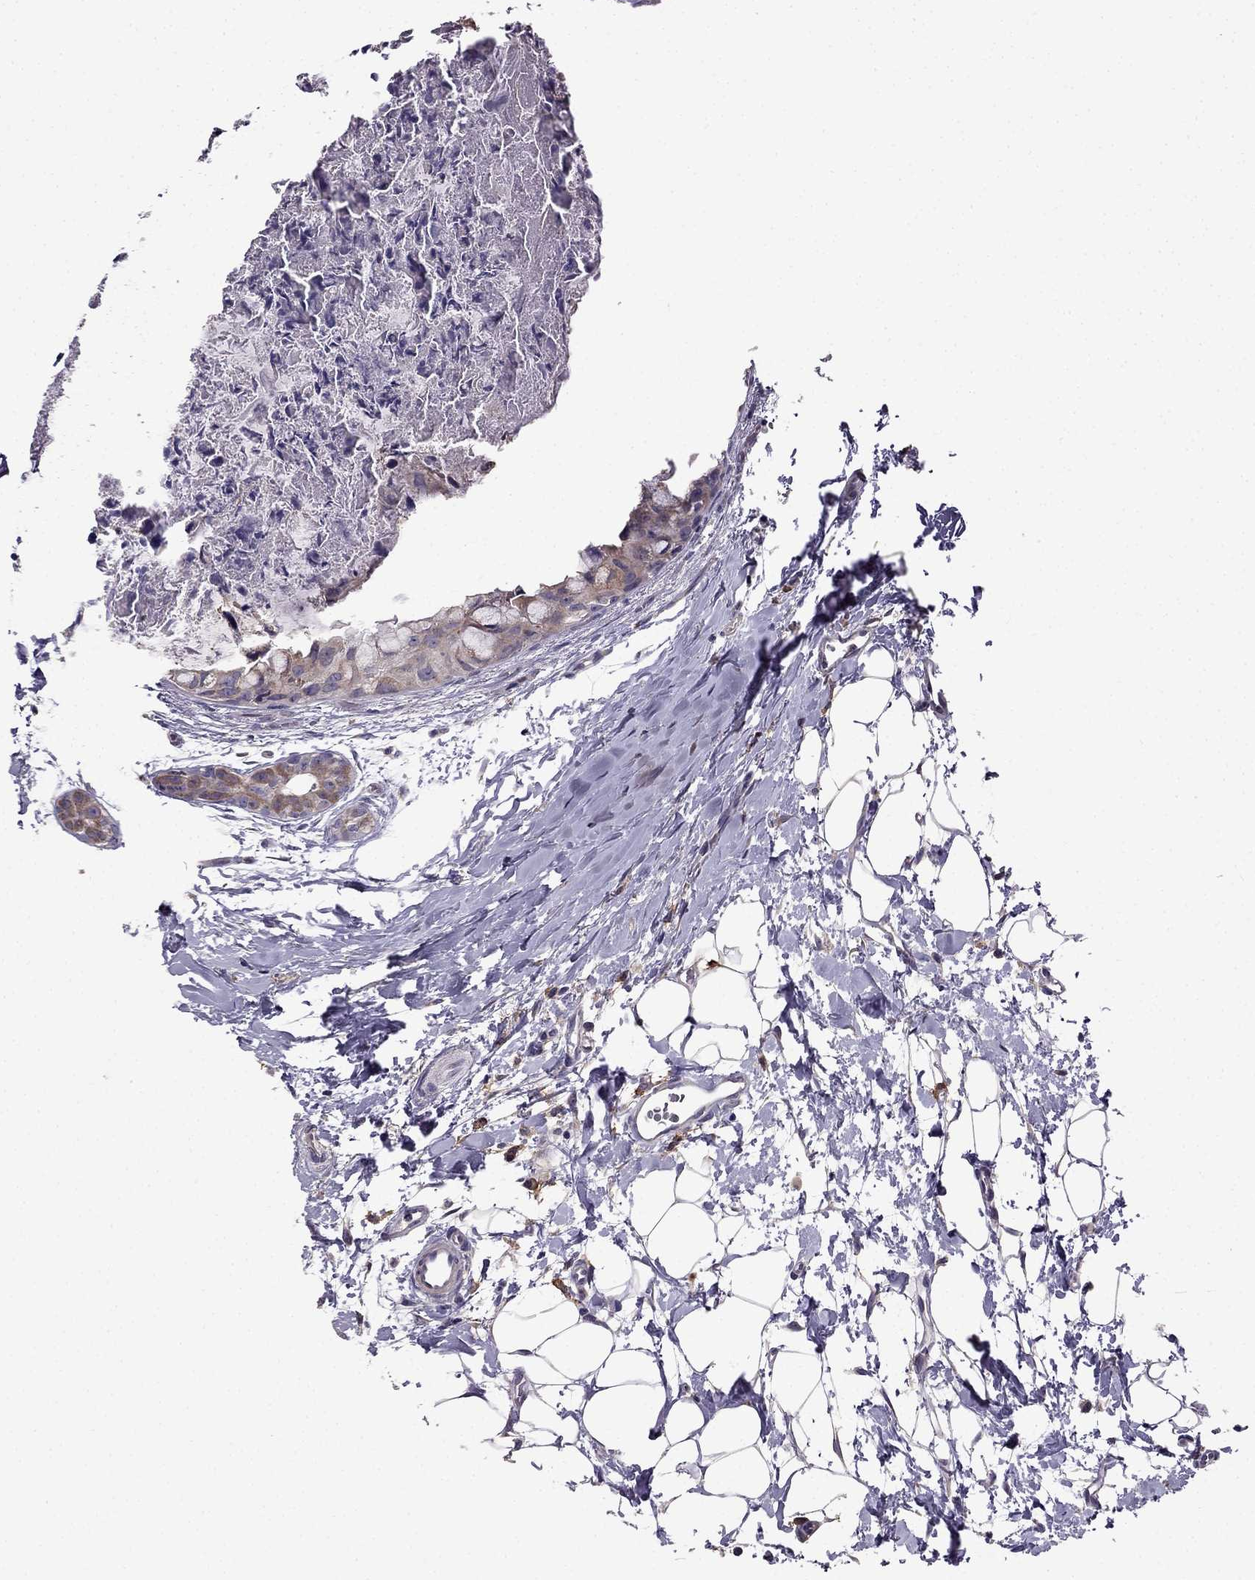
{"staining": {"intensity": "weak", "quantity": "<25%", "location": "cytoplasmic/membranous"}, "tissue": "breast cancer", "cell_type": "Tumor cells", "image_type": "cancer", "snomed": [{"axis": "morphology", "description": "Normal tissue, NOS"}, {"axis": "morphology", "description": "Duct carcinoma"}, {"axis": "topography", "description": "Breast"}], "caption": "Tumor cells show no significant protein staining in breast cancer (intraductal carcinoma). (DAB (3,3'-diaminobenzidine) immunohistochemistry (IHC) visualized using brightfield microscopy, high magnification).", "gene": "CDH9", "patient": {"sex": "female", "age": 40}}